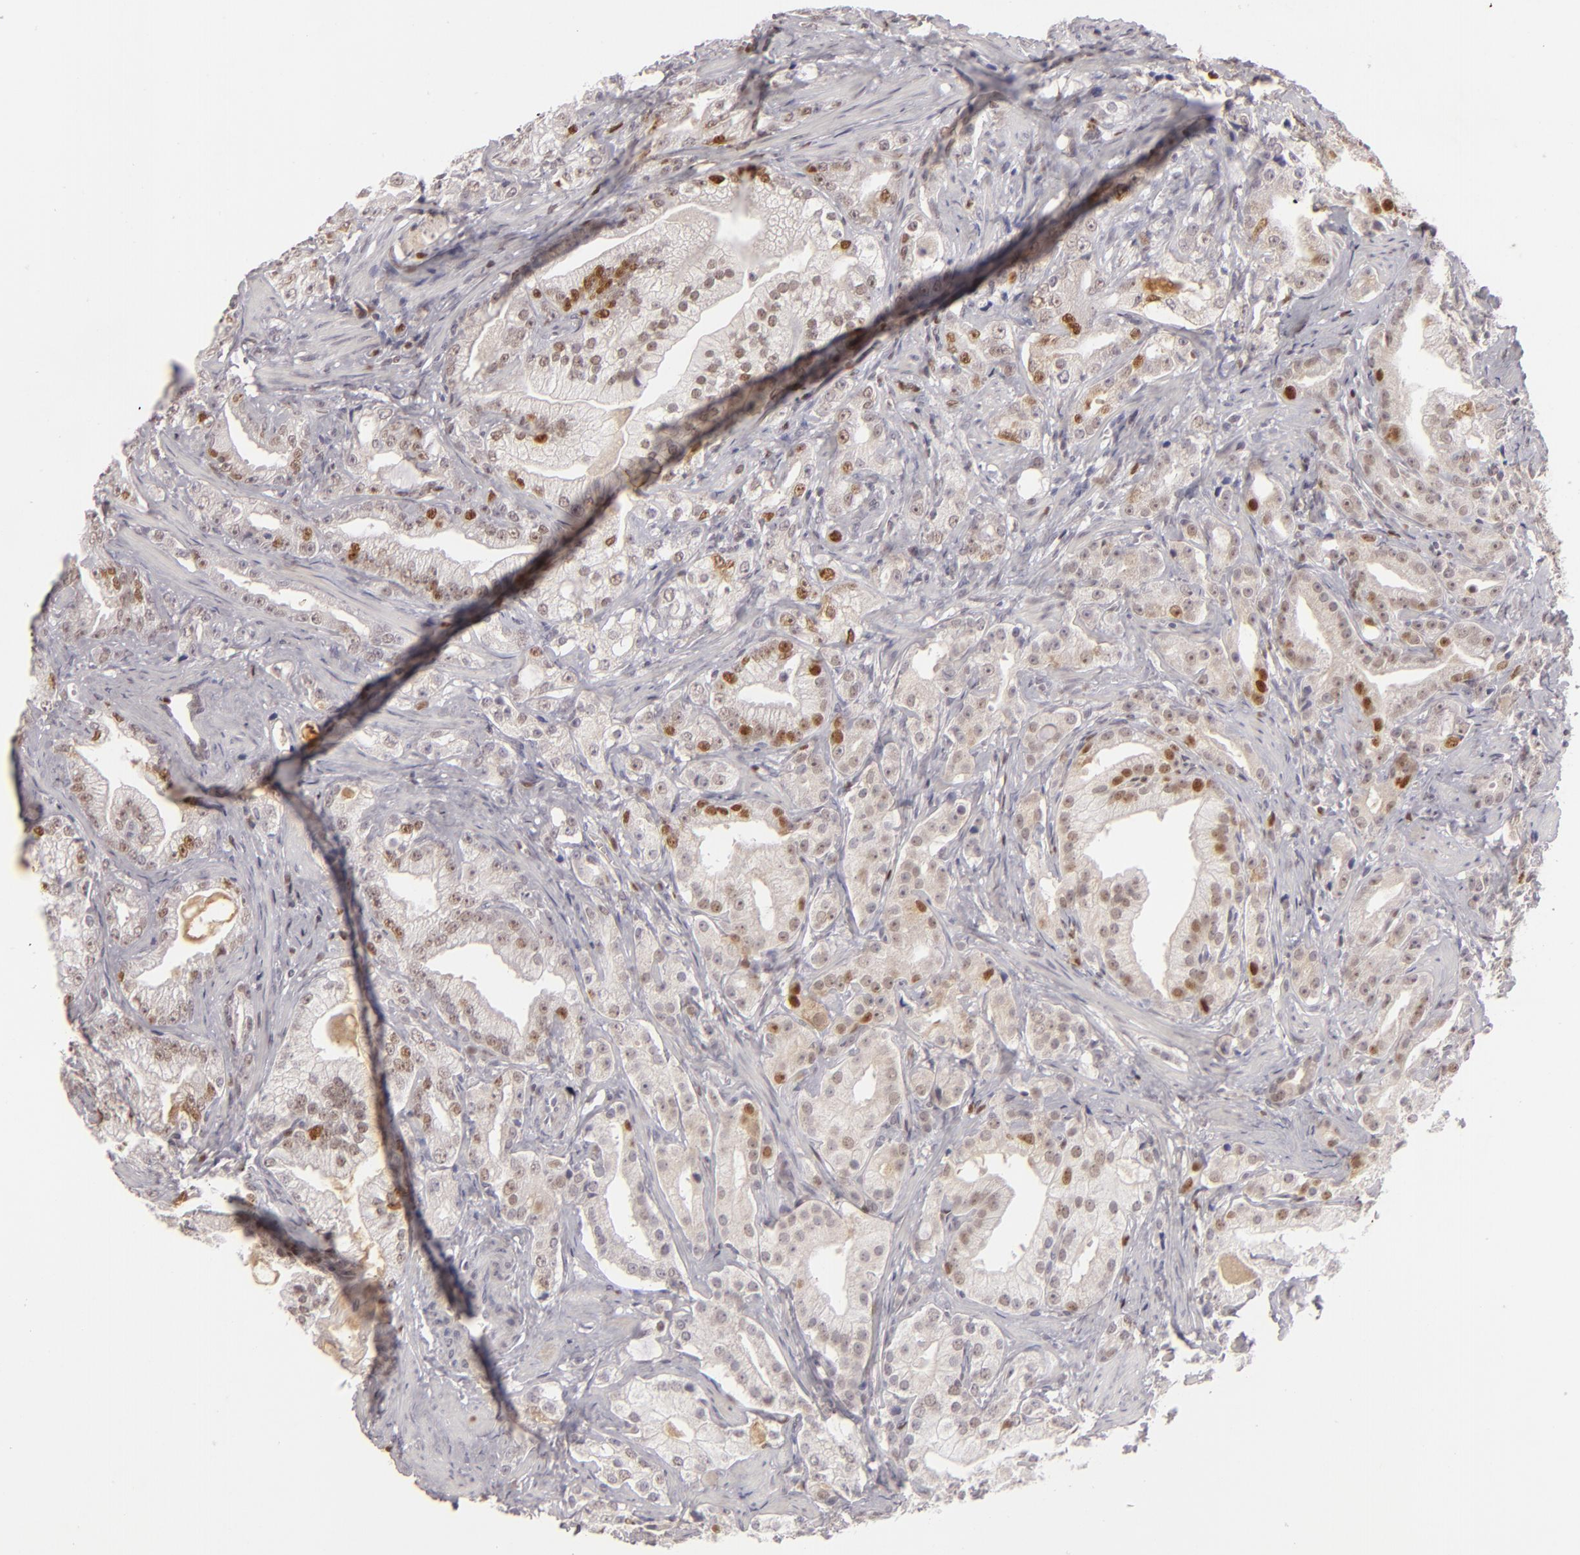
{"staining": {"intensity": "moderate", "quantity": "<25%", "location": "nuclear"}, "tissue": "prostate cancer", "cell_type": "Tumor cells", "image_type": "cancer", "snomed": [{"axis": "morphology", "description": "Adenocarcinoma, Low grade"}, {"axis": "topography", "description": "Prostate"}], "caption": "Human prostate cancer stained with a protein marker displays moderate staining in tumor cells.", "gene": "FEN1", "patient": {"sex": "male", "age": 59}}